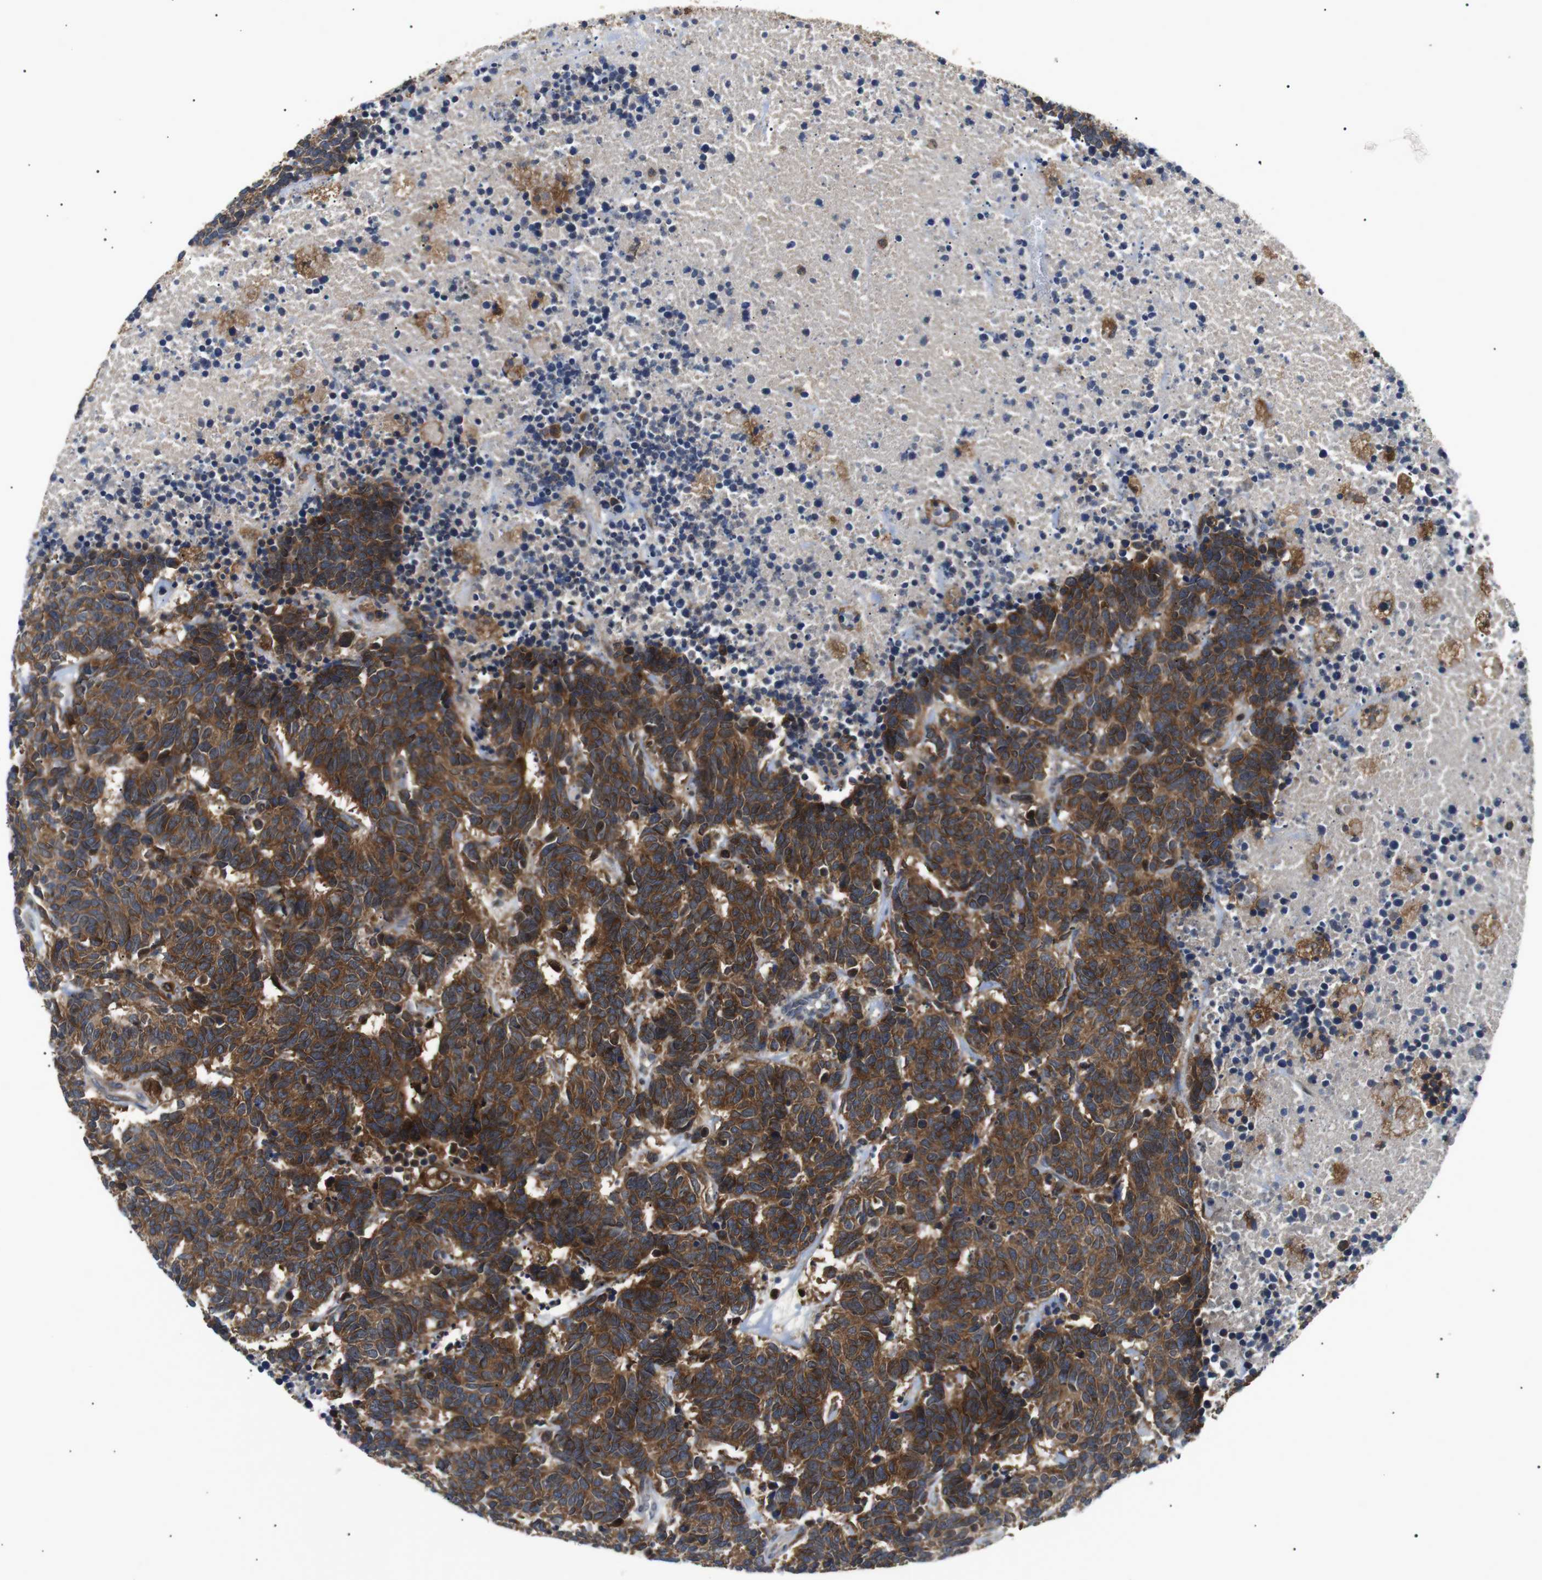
{"staining": {"intensity": "strong", "quantity": ">75%", "location": "cytoplasmic/membranous"}, "tissue": "carcinoid", "cell_type": "Tumor cells", "image_type": "cancer", "snomed": [{"axis": "morphology", "description": "Carcinoma, NOS"}, {"axis": "morphology", "description": "Carcinoid, malignant, NOS"}, {"axis": "topography", "description": "Urinary bladder"}], "caption": "This is a micrograph of immunohistochemistry (IHC) staining of carcinoma, which shows strong positivity in the cytoplasmic/membranous of tumor cells.", "gene": "RAB9A", "patient": {"sex": "male", "age": 57}}